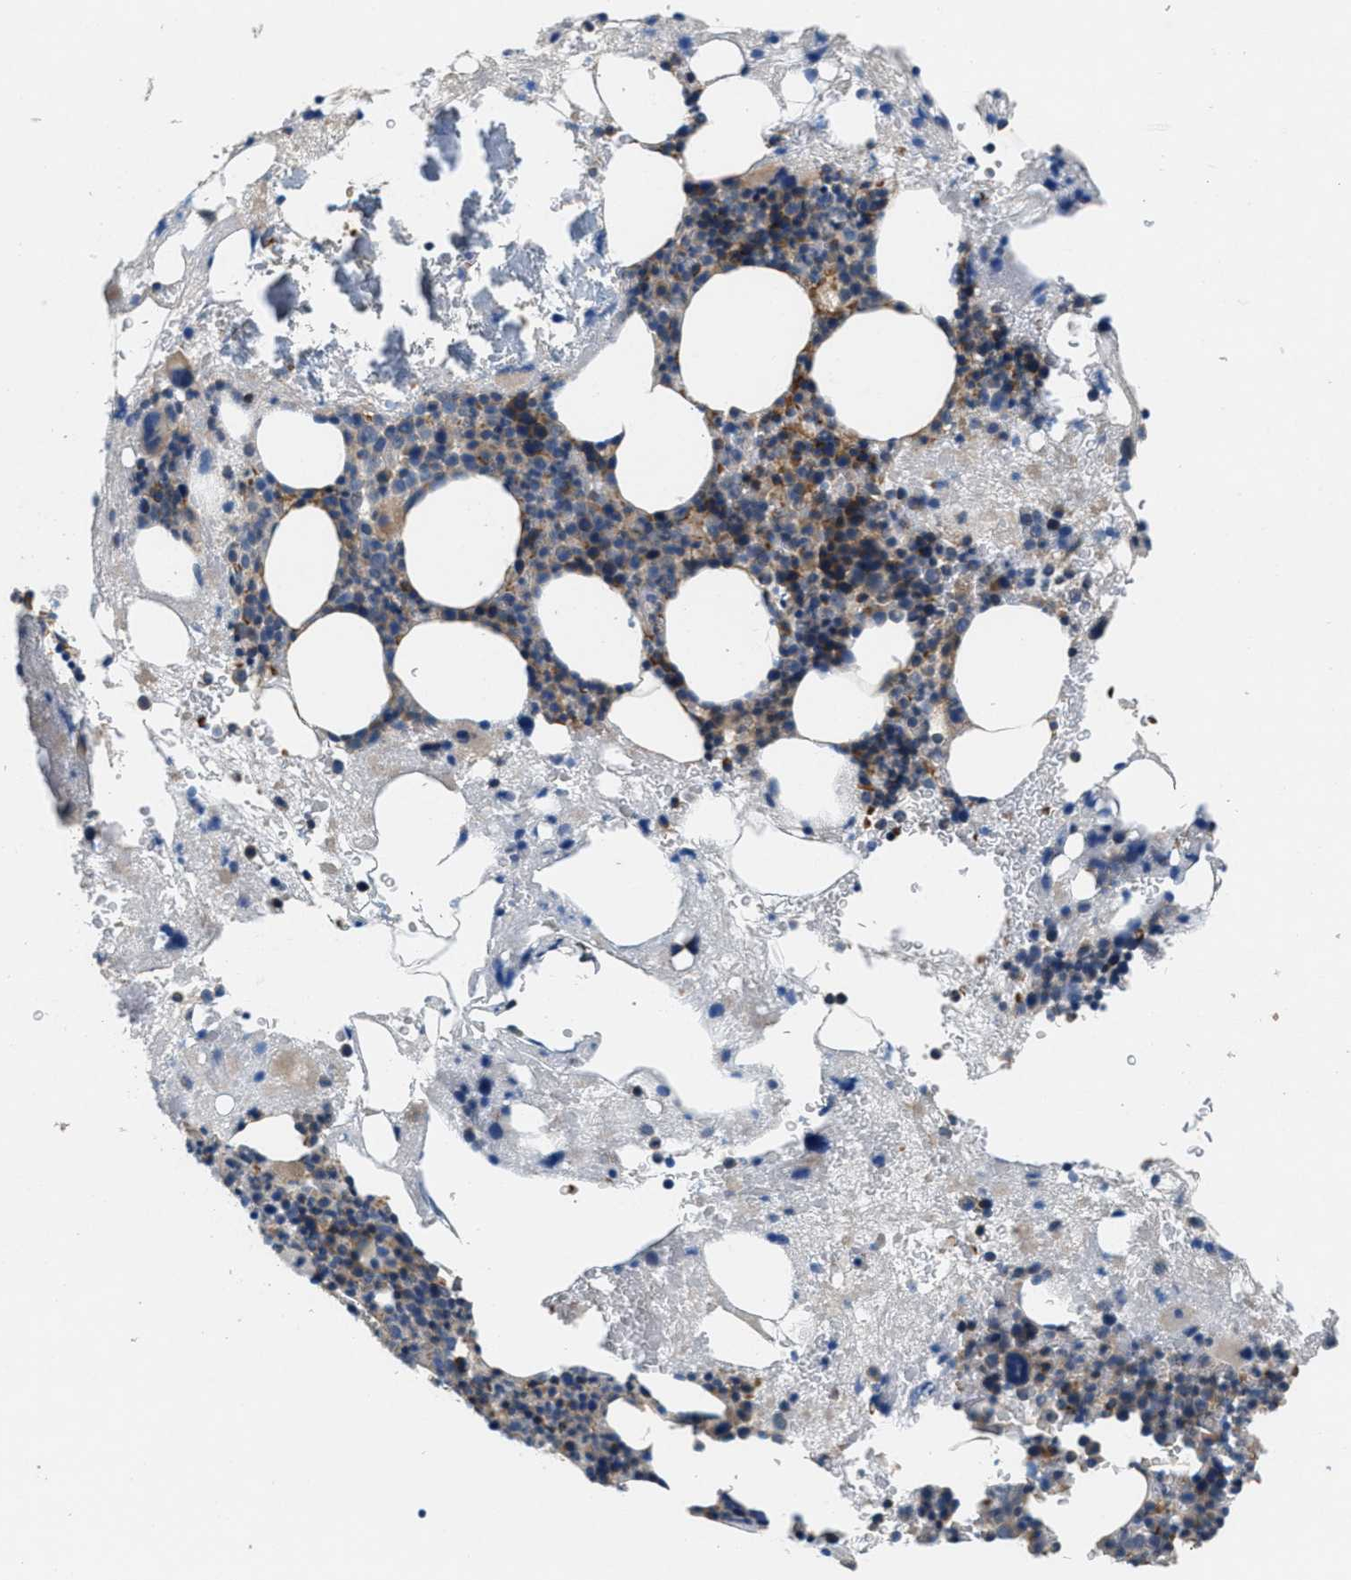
{"staining": {"intensity": "moderate", "quantity": "<25%", "location": "cytoplasmic/membranous"}, "tissue": "bone marrow", "cell_type": "Hematopoietic cells", "image_type": "normal", "snomed": [{"axis": "morphology", "description": "Normal tissue, NOS"}, {"axis": "morphology", "description": "Inflammation, NOS"}, {"axis": "topography", "description": "Bone marrow"}], "caption": "High-magnification brightfield microscopy of unremarkable bone marrow stained with DAB (3,3'-diaminobenzidine) (brown) and counterstained with hematoxylin (blue). hematopoietic cells exhibit moderate cytoplasmic/membranous expression is present in approximately<25% of cells.", "gene": "DGKE", "patient": {"sex": "female", "age": 78}}